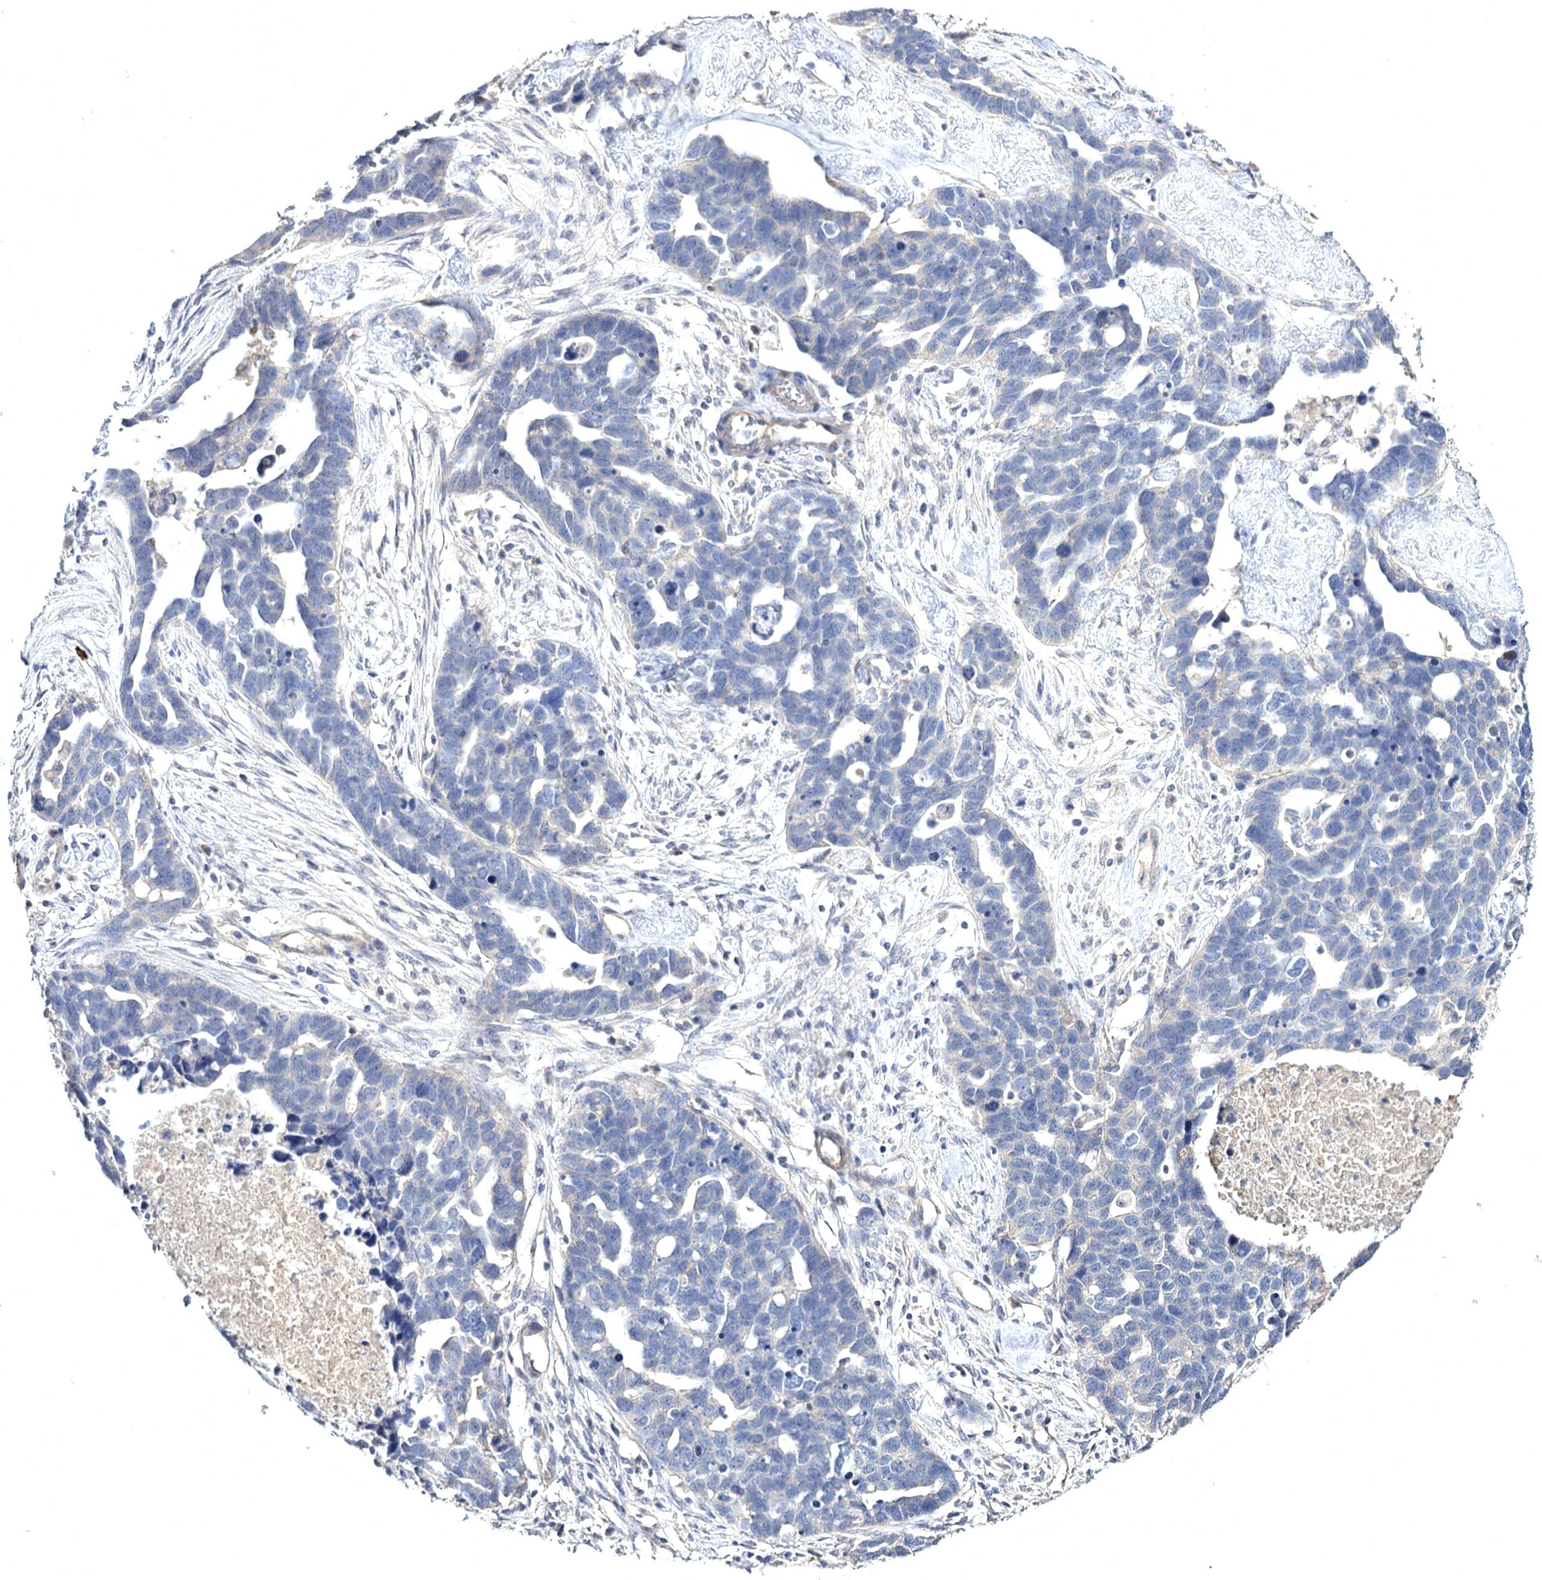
{"staining": {"intensity": "negative", "quantity": "none", "location": "none"}, "tissue": "ovarian cancer", "cell_type": "Tumor cells", "image_type": "cancer", "snomed": [{"axis": "morphology", "description": "Cystadenocarcinoma, serous, NOS"}, {"axis": "topography", "description": "Ovary"}], "caption": "Human ovarian cancer stained for a protein using IHC displays no expression in tumor cells.", "gene": "SEMA4G", "patient": {"sex": "female", "age": 54}}